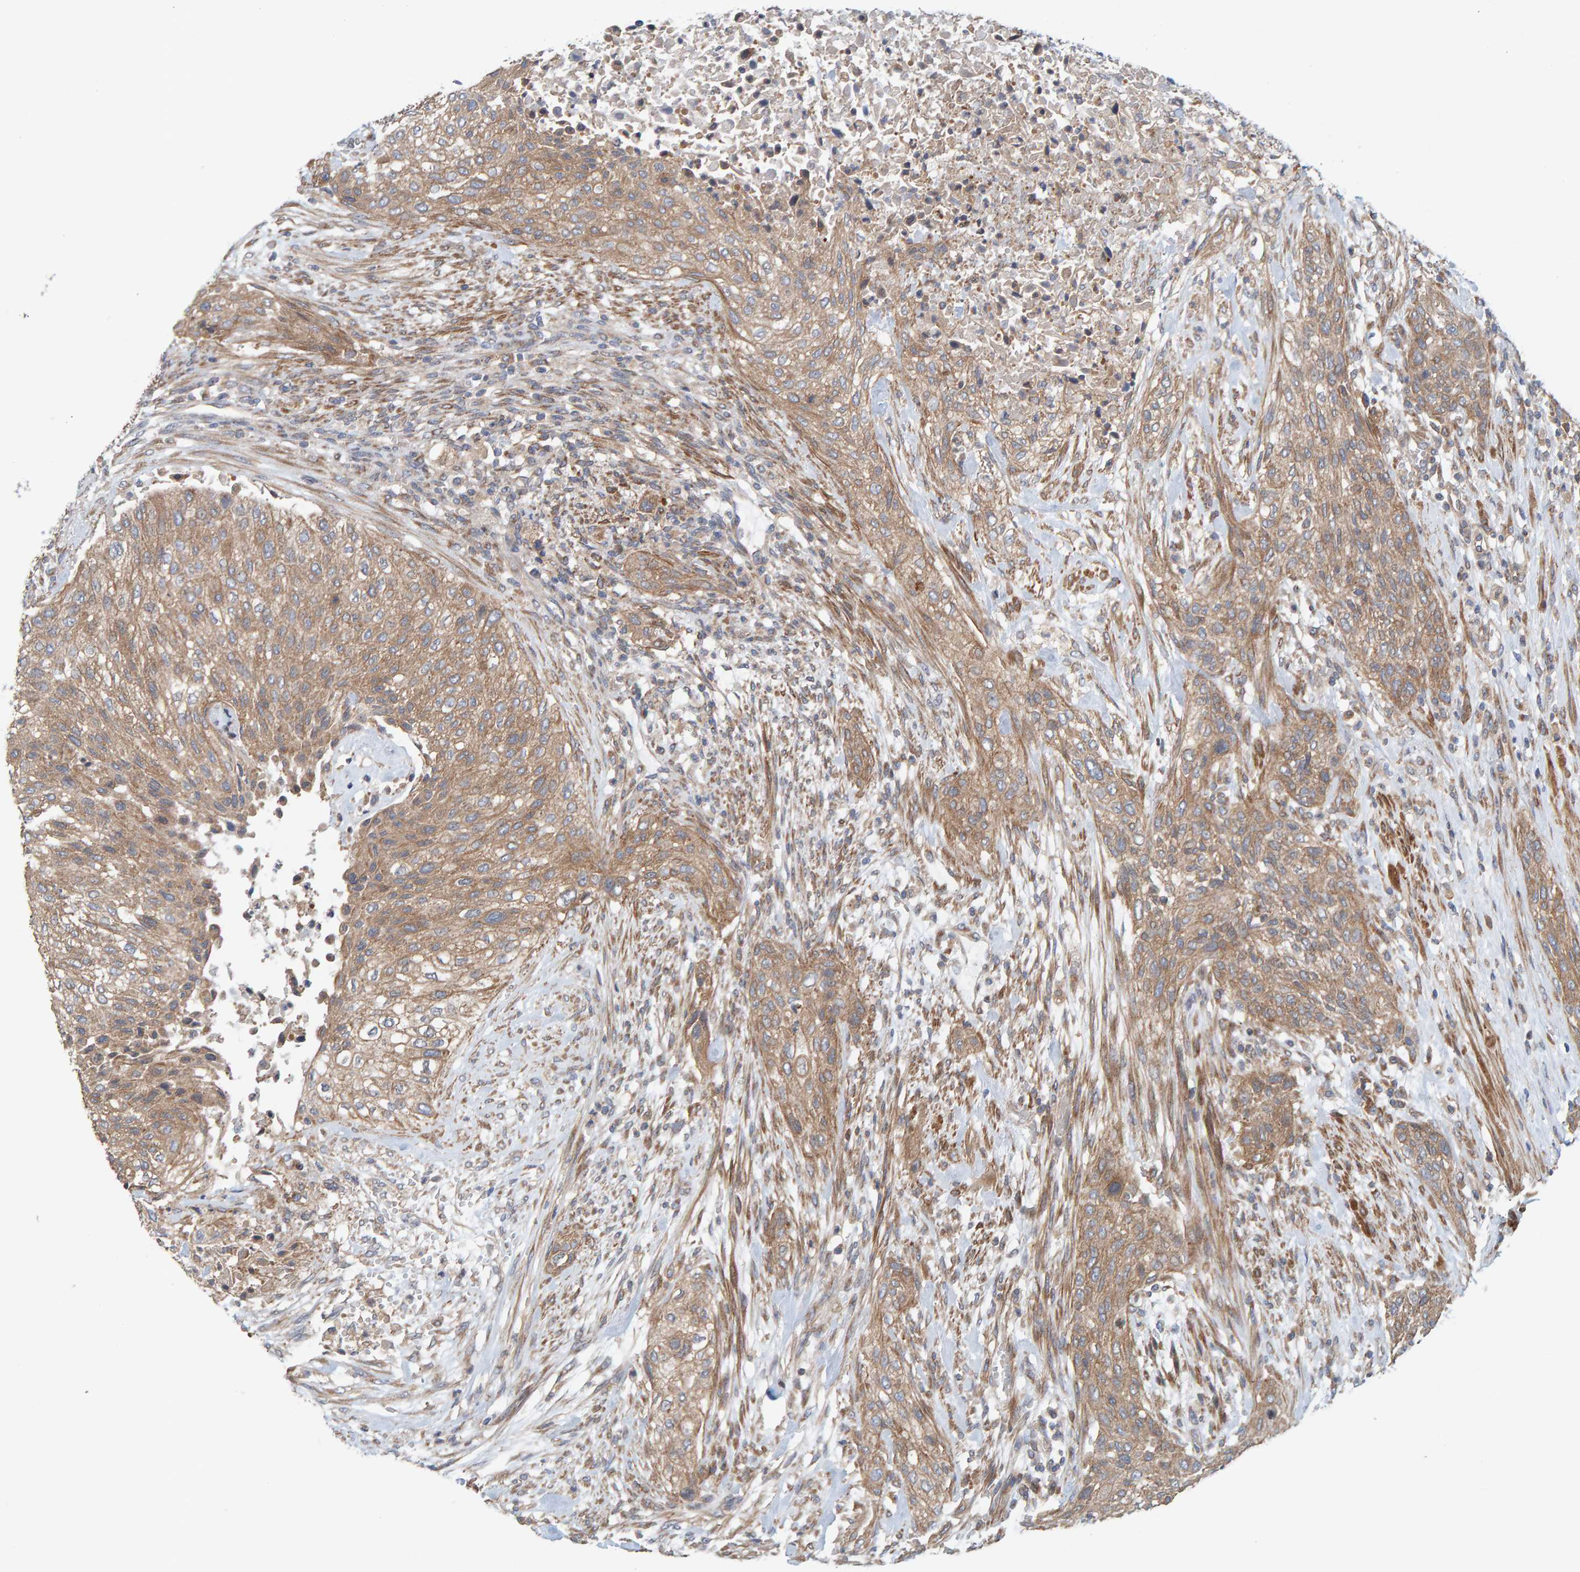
{"staining": {"intensity": "moderate", "quantity": ">75%", "location": "cytoplasmic/membranous"}, "tissue": "urothelial cancer", "cell_type": "Tumor cells", "image_type": "cancer", "snomed": [{"axis": "morphology", "description": "Urothelial carcinoma, Low grade"}, {"axis": "morphology", "description": "Urothelial carcinoma, High grade"}, {"axis": "topography", "description": "Urinary bladder"}], "caption": "Urothelial cancer was stained to show a protein in brown. There is medium levels of moderate cytoplasmic/membranous positivity in approximately >75% of tumor cells.", "gene": "UBAP1", "patient": {"sex": "male", "age": 35}}